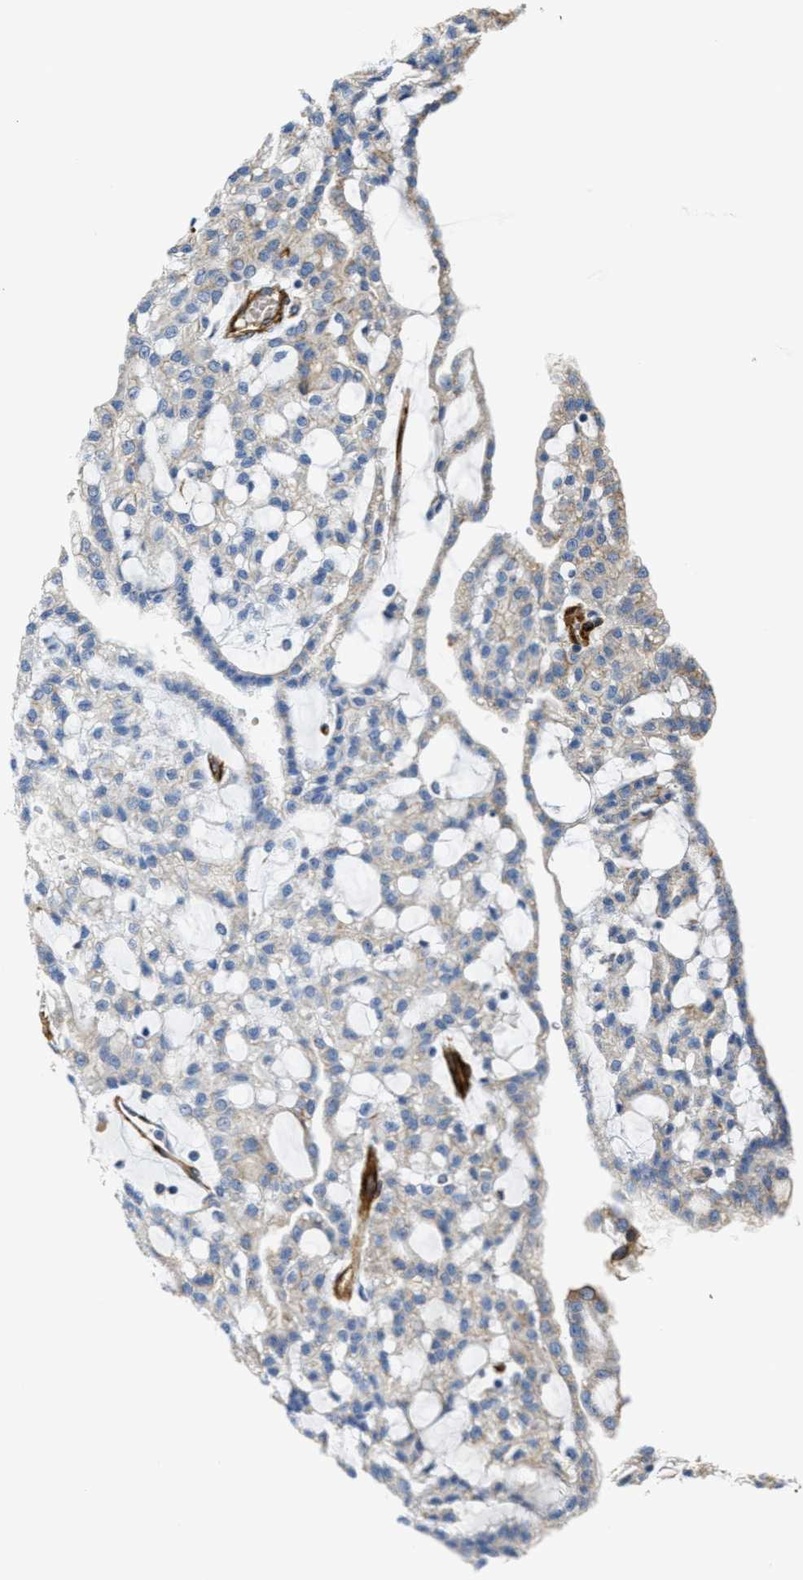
{"staining": {"intensity": "weak", "quantity": "<25%", "location": "cytoplasmic/membranous"}, "tissue": "renal cancer", "cell_type": "Tumor cells", "image_type": "cancer", "snomed": [{"axis": "morphology", "description": "Adenocarcinoma, NOS"}, {"axis": "topography", "description": "Kidney"}], "caption": "This photomicrograph is of renal adenocarcinoma stained with immunohistochemistry (IHC) to label a protein in brown with the nuclei are counter-stained blue. There is no expression in tumor cells.", "gene": "NAB1", "patient": {"sex": "male", "age": 63}}